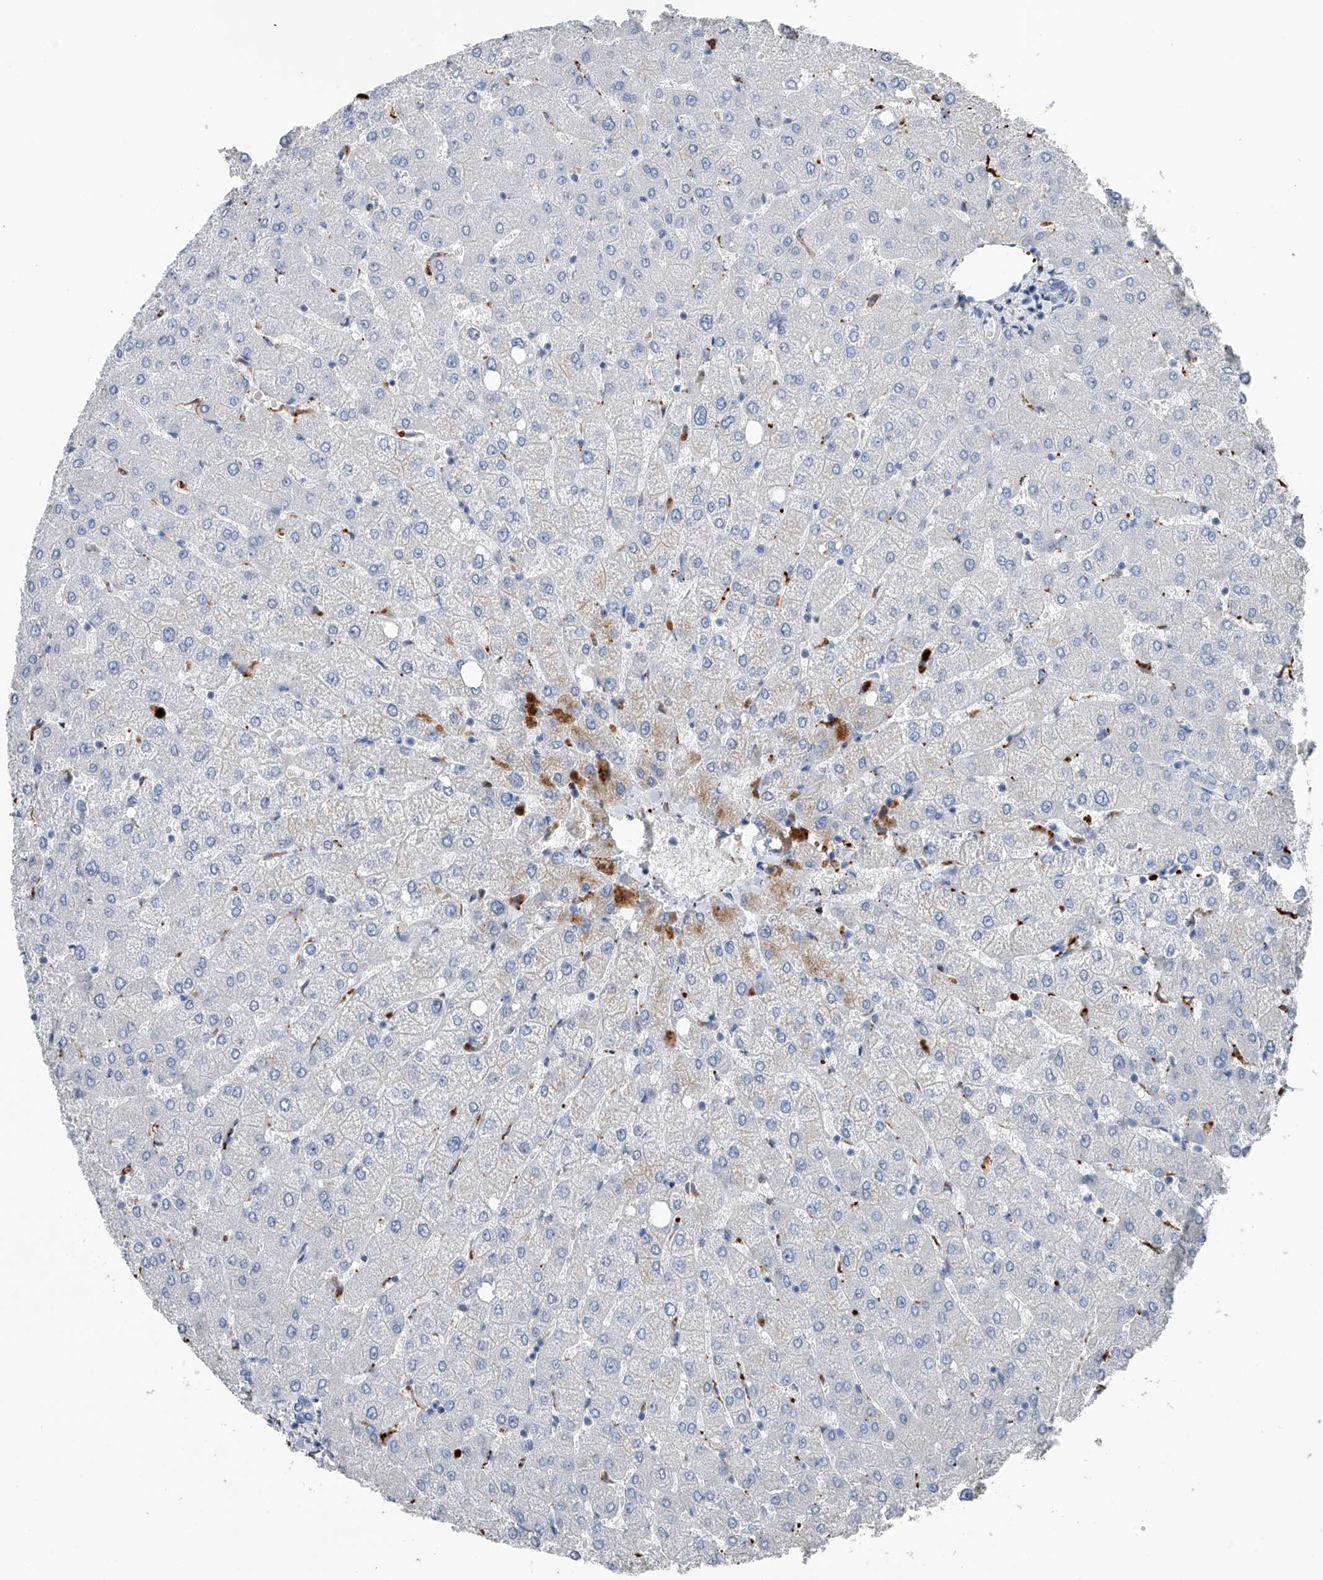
{"staining": {"intensity": "negative", "quantity": "none", "location": "none"}, "tissue": "liver", "cell_type": "Cholangiocytes", "image_type": "normal", "snomed": [{"axis": "morphology", "description": "Normal tissue, NOS"}, {"axis": "topography", "description": "Liver"}], "caption": "IHC image of unremarkable liver: human liver stained with DAB (3,3'-diaminobenzidine) demonstrates no significant protein staining in cholangiocytes.", "gene": "ZNF772", "patient": {"sex": "female", "age": 54}}